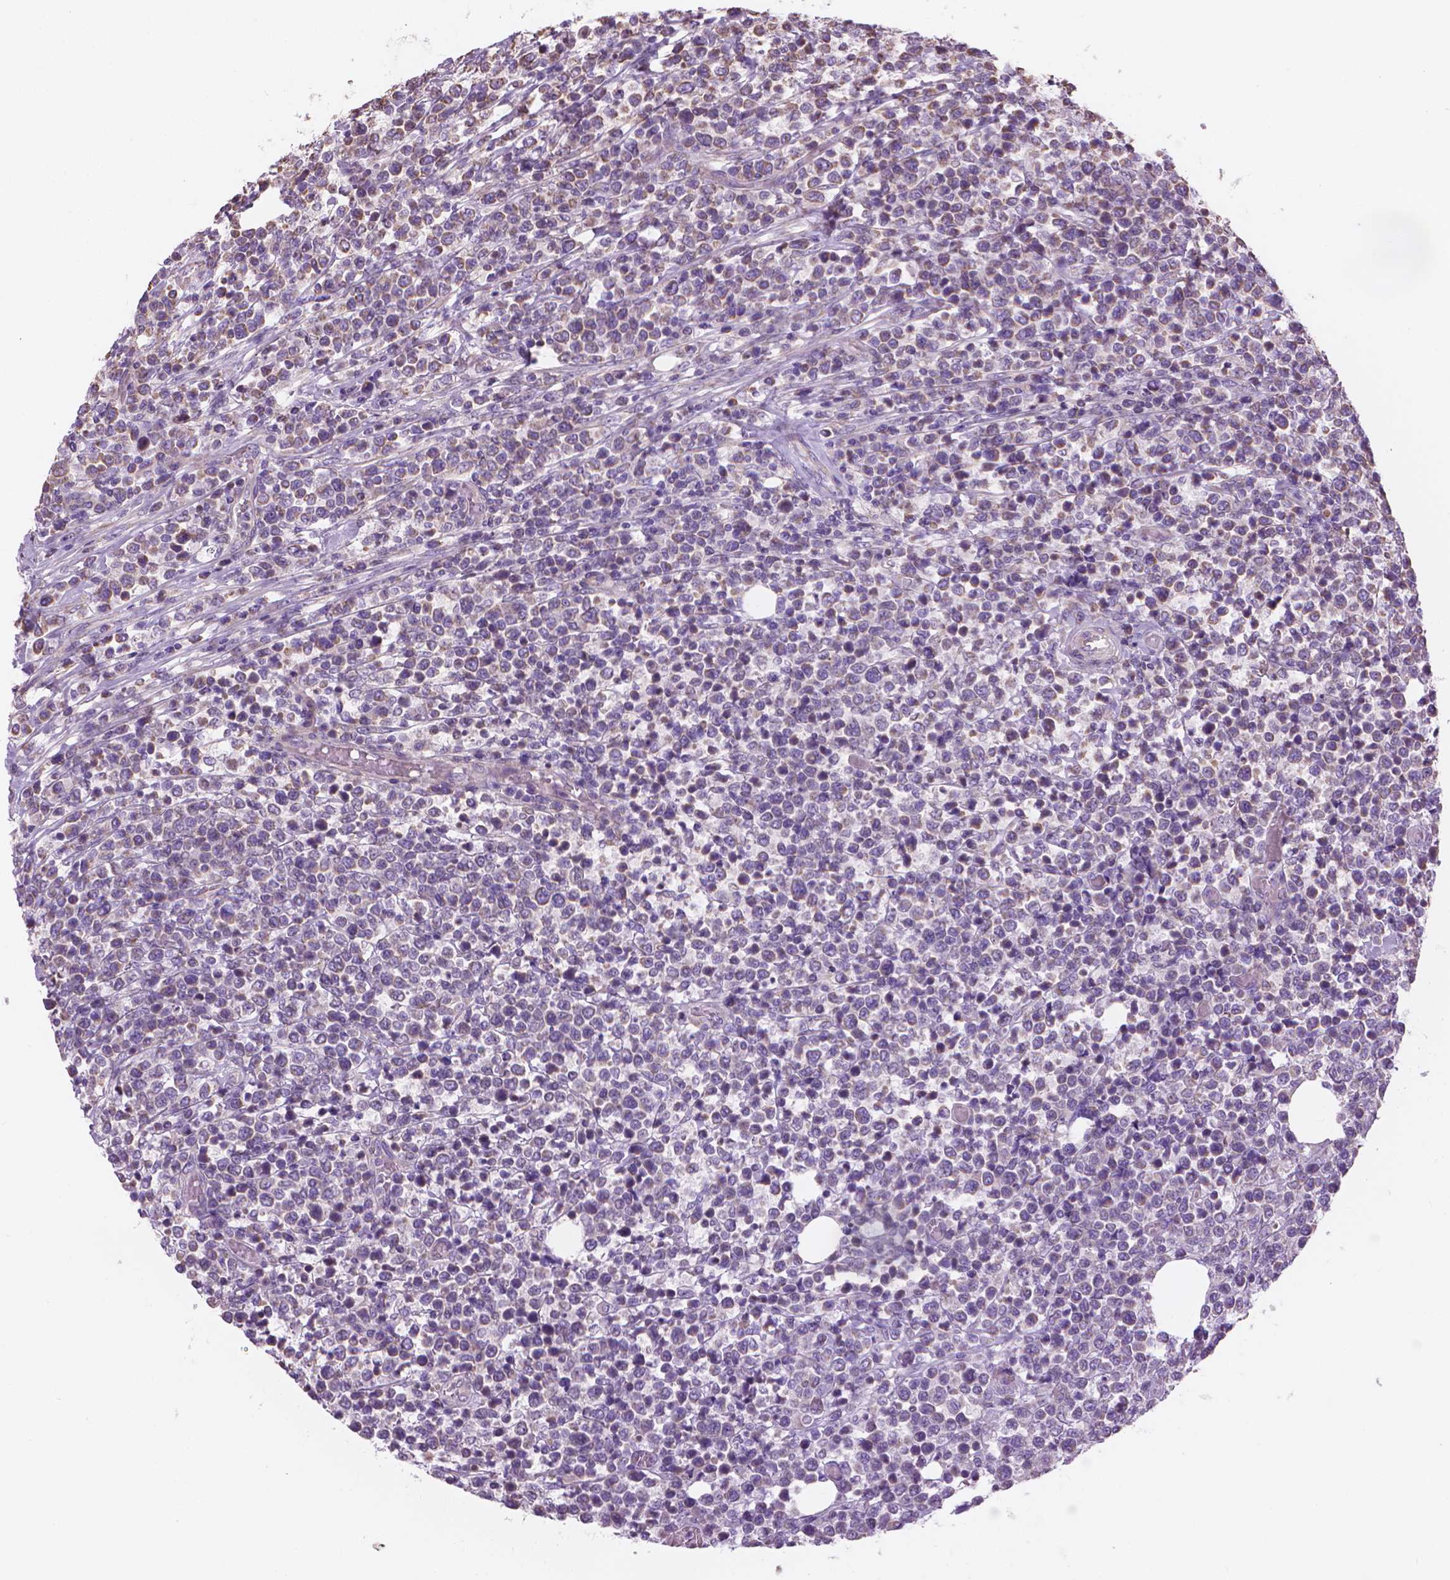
{"staining": {"intensity": "negative", "quantity": "none", "location": "none"}, "tissue": "lymphoma", "cell_type": "Tumor cells", "image_type": "cancer", "snomed": [{"axis": "morphology", "description": "Malignant lymphoma, non-Hodgkin's type, High grade"}, {"axis": "topography", "description": "Soft tissue"}], "caption": "Immunohistochemistry (IHC) photomicrograph of neoplastic tissue: human high-grade malignant lymphoma, non-Hodgkin's type stained with DAB (3,3'-diaminobenzidine) exhibits no significant protein expression in tumor cells.", "gene": "TTC29", "patient": {"sex": "female", "age": 56}}